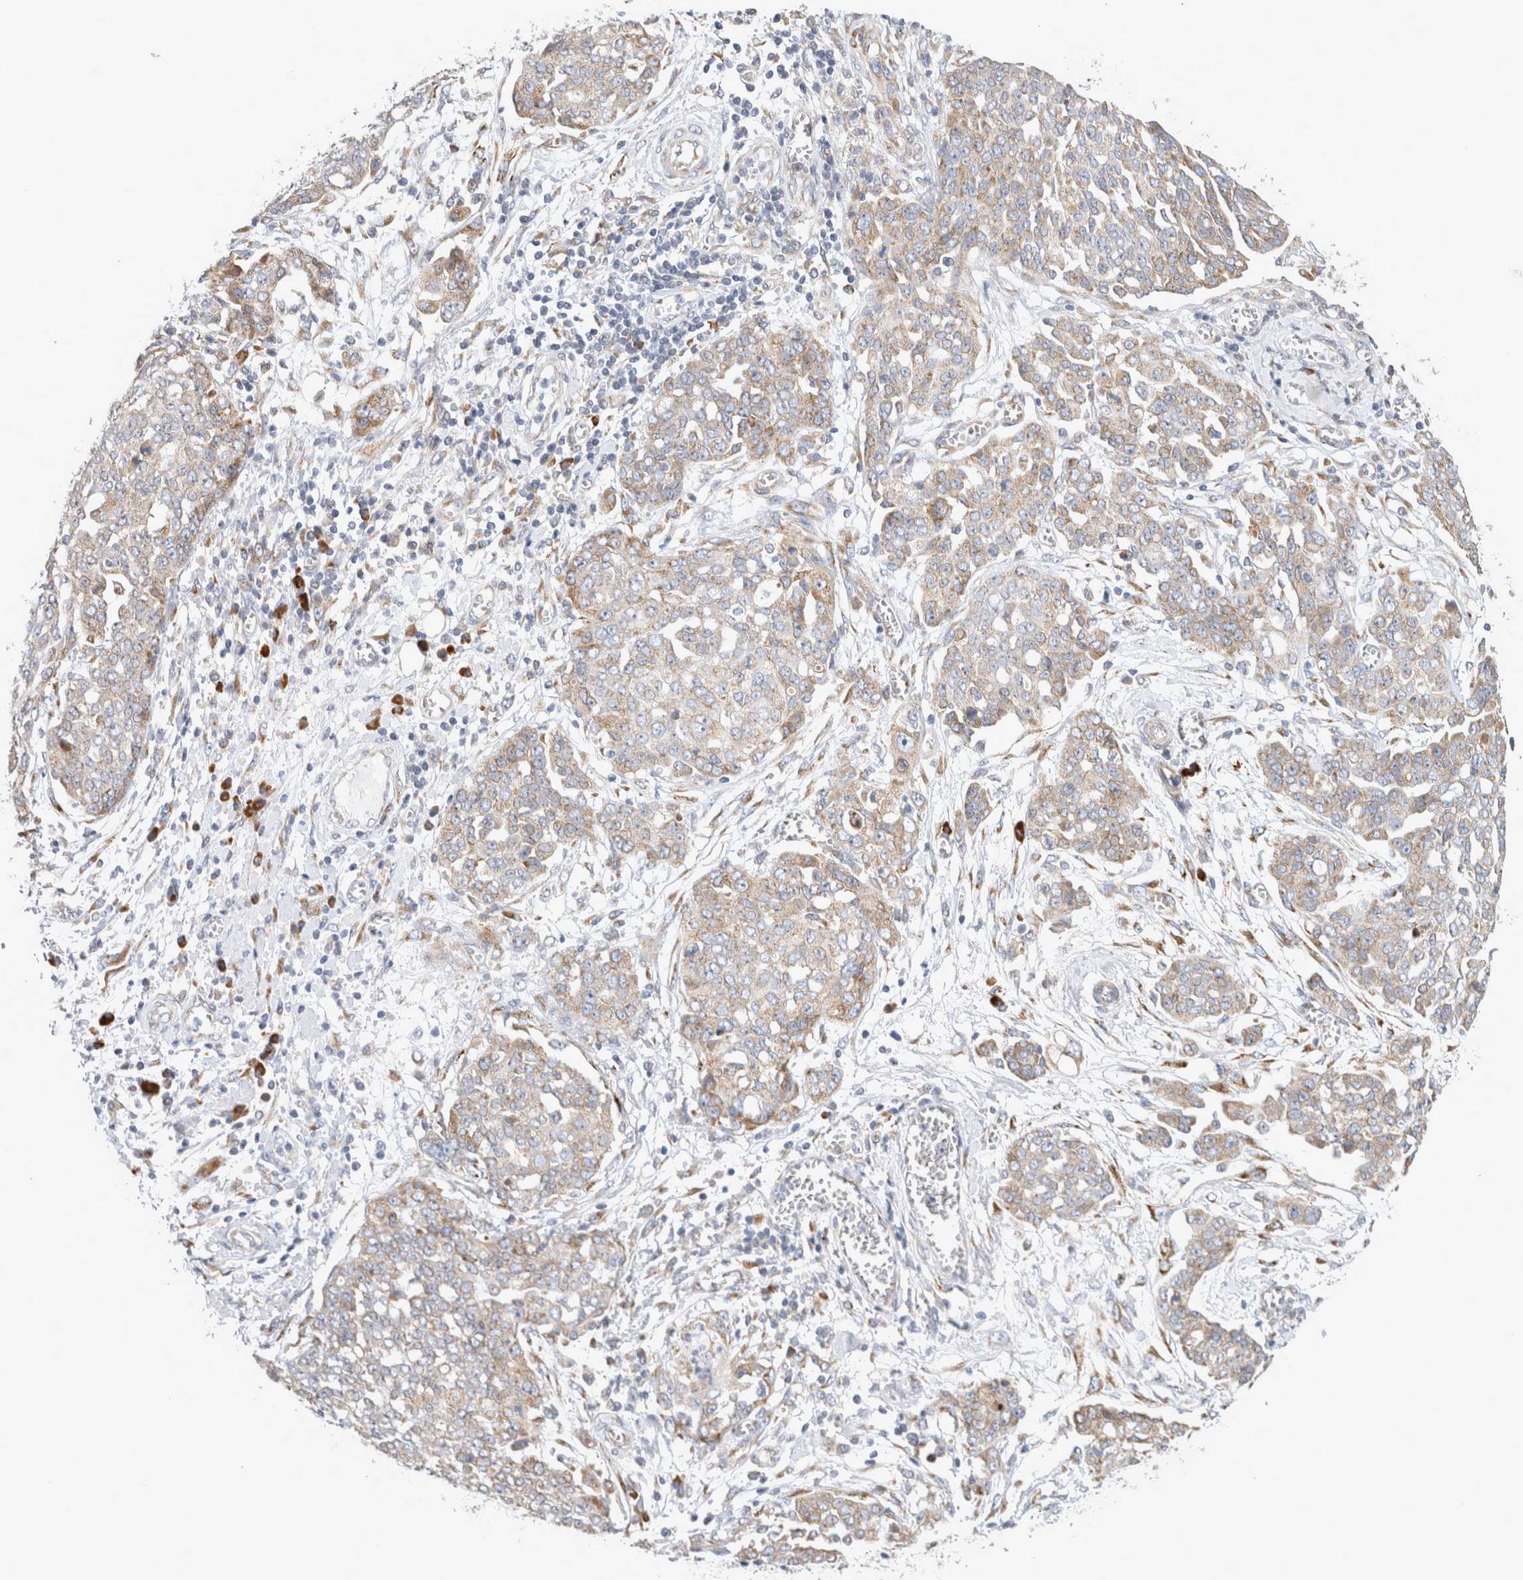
{"staining": {"intensity": "weak", "quantity": ">75%", "location": "cytoplasmic/membranous"}, "tissue": "ovarian cancer", "cell_type": "Tumor cells", "image_type": "cancer", "snomed": [{"axis": "morphology", "description": "Cystadenocarcinoma, serous, NOS"}, {"axis": "topography", "description": "Soft tissue"}, {"axis": "topography", "description": "Ovary"}], "caption": "Immunohistochemical staining of ovarian cancer displays low levels of weak cytoplasmic/membranous protein expression in approximately >75% of tumor cells. (Brightfield microscopy of DAB IHC at high magnification).", "gene": "RPN2", "patient": {"sex": "female", "age": 57}}